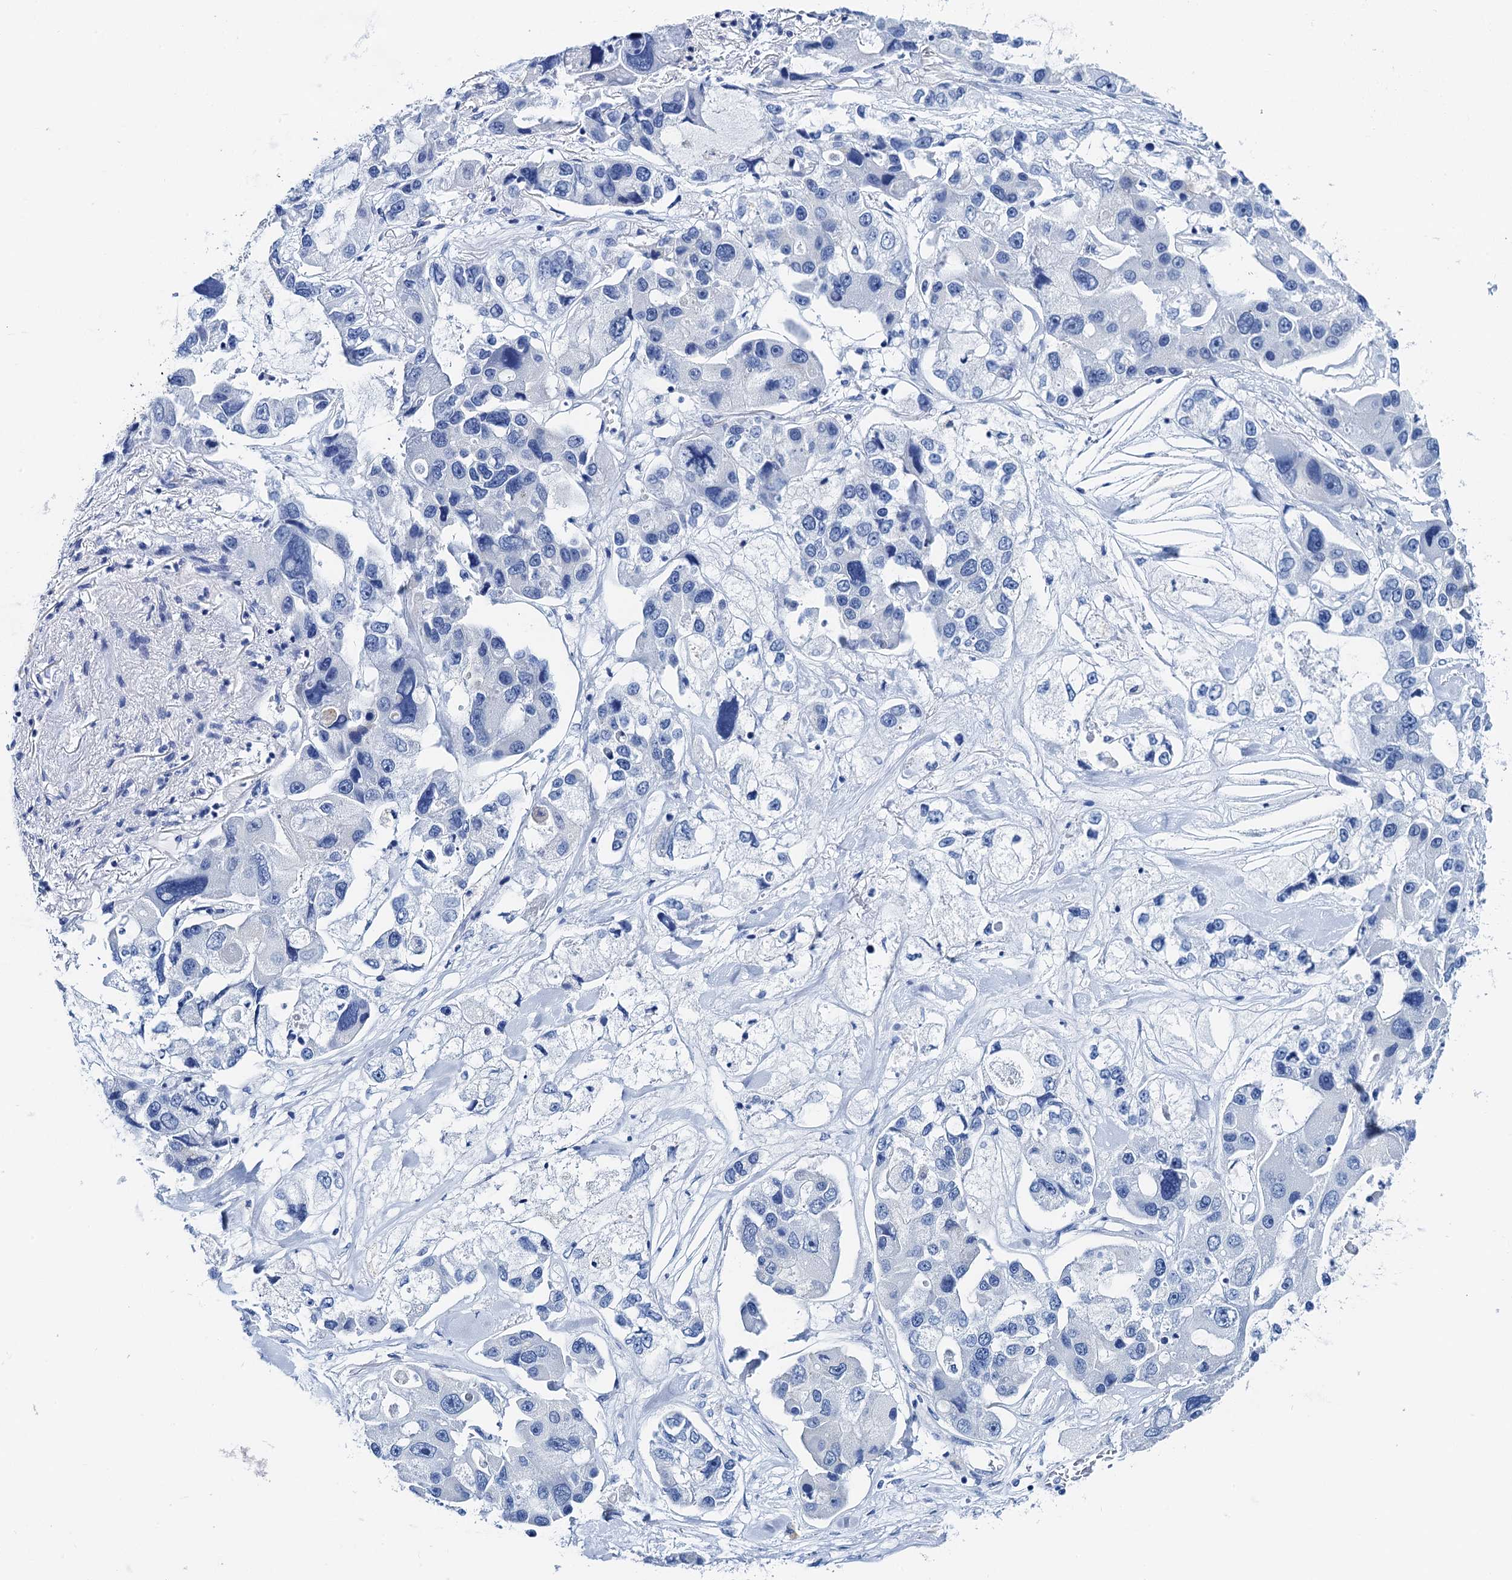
{"staining": {"intensity": "negative", "quantity": "none", "location": "none"}, "tissue": "lung cancer", "cell_type": "Tumor cells", "image_type": "cancer", "snomed": [{"axis": "morphology", "description": "Adenocarcinoma, NOS"}, {"axis": "topography", "description": "Lung"}], "caption": "Tumor cells show no significant staining in lung cancer.", "gene": "NLRP10", "patient": {"sex": "female", "age": 54}}